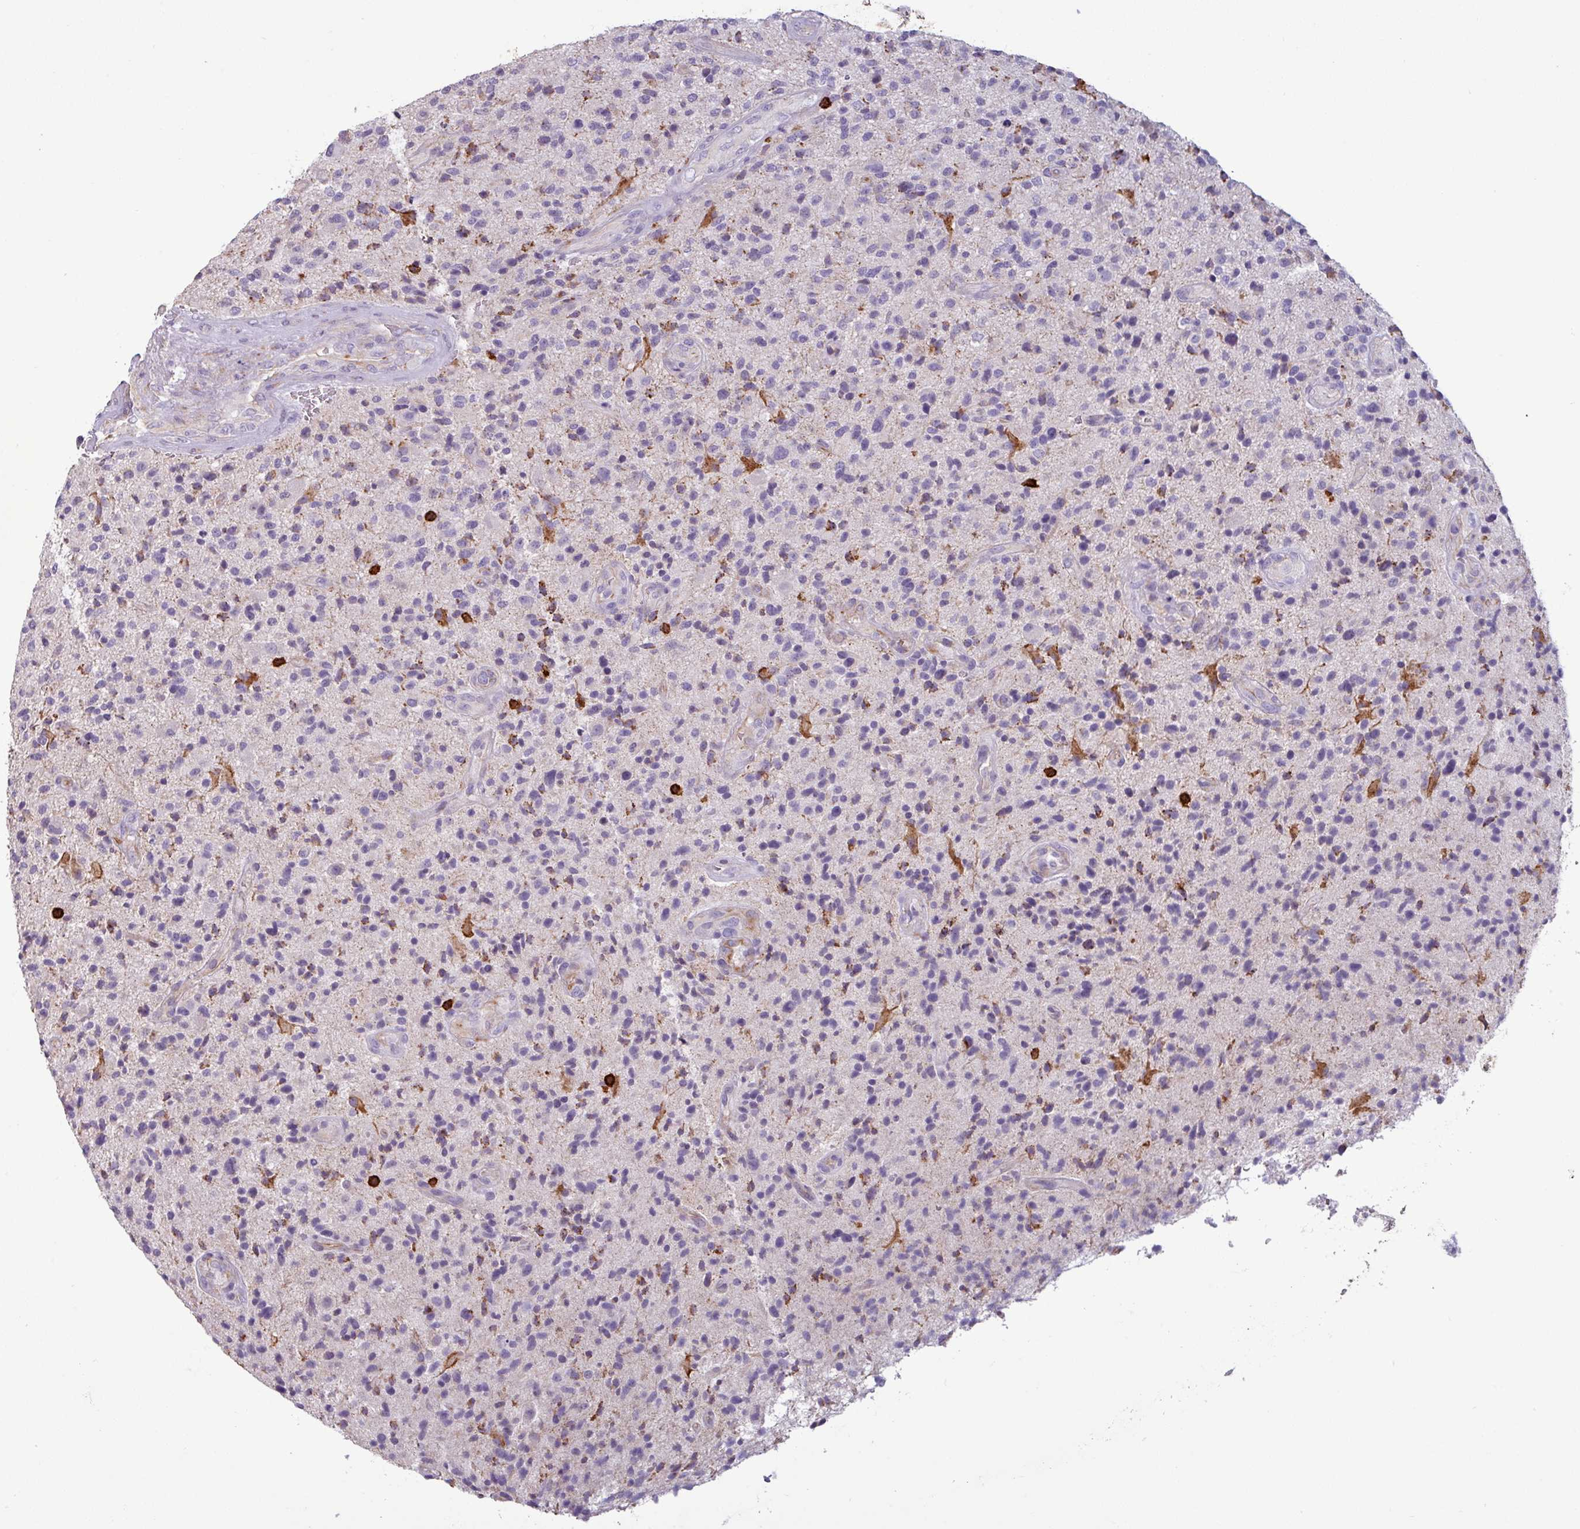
{"staining": {"intensity": "moderate", "quantity": "<25%", "location": "cytoplasmic/membranous"}, "tissue": "glioma", "cell_type": "Tumor cells", "image_type": "cancer", "snomed": [{"axis": "morphology", "description": "Glioma, malignant, High grade"}, {"axis": "topography", "description": "Brain"}], "caption": "Malignant glioma (high-grade) stained for a protein exhibits moderate cytoplasmic/membranous positivity in tumor cells.", "gene": "CD8A", "patient": {"sex": "male", "age": 47}}